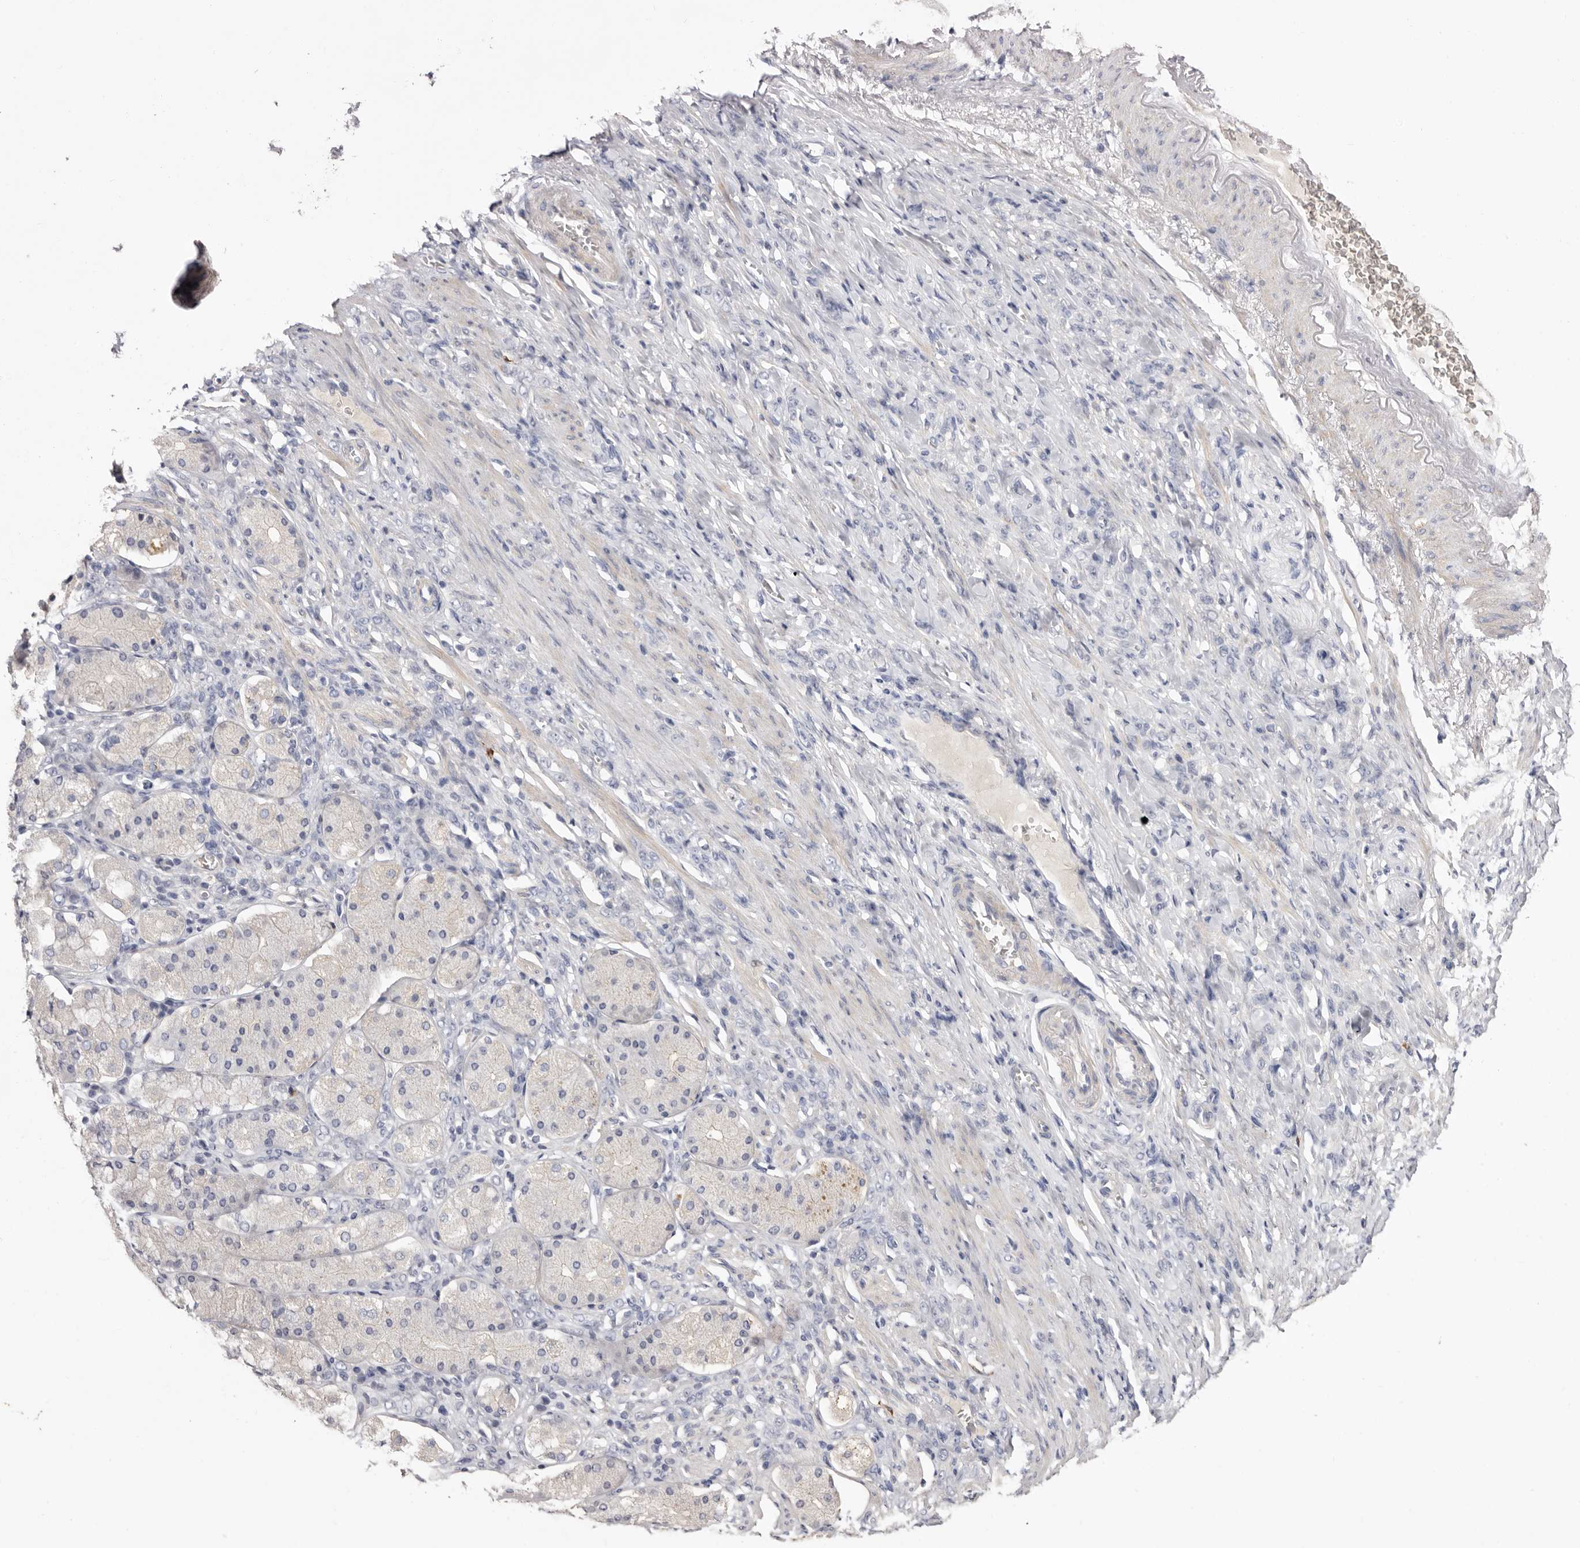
{"staining": {"intensity": "negative", "quantity": "none", "location": "none"}, "tissue": "stomach cancer", "cell_type": "Tumor cells", "image_type": "cancer", "snomed": [{"axis": "morphology", "description": "Normal tissue, NOS"}, {"axis": "morphology", "description": "Adenocarcinoma, NOS"}, {"axis": "topography", "description": "Stomach"}], "caption": "Tumor cells are negative for brown protein staining in stomach cancer.", "gene": "S1PR5", "patient": {"sex": "male", "age": 82}}